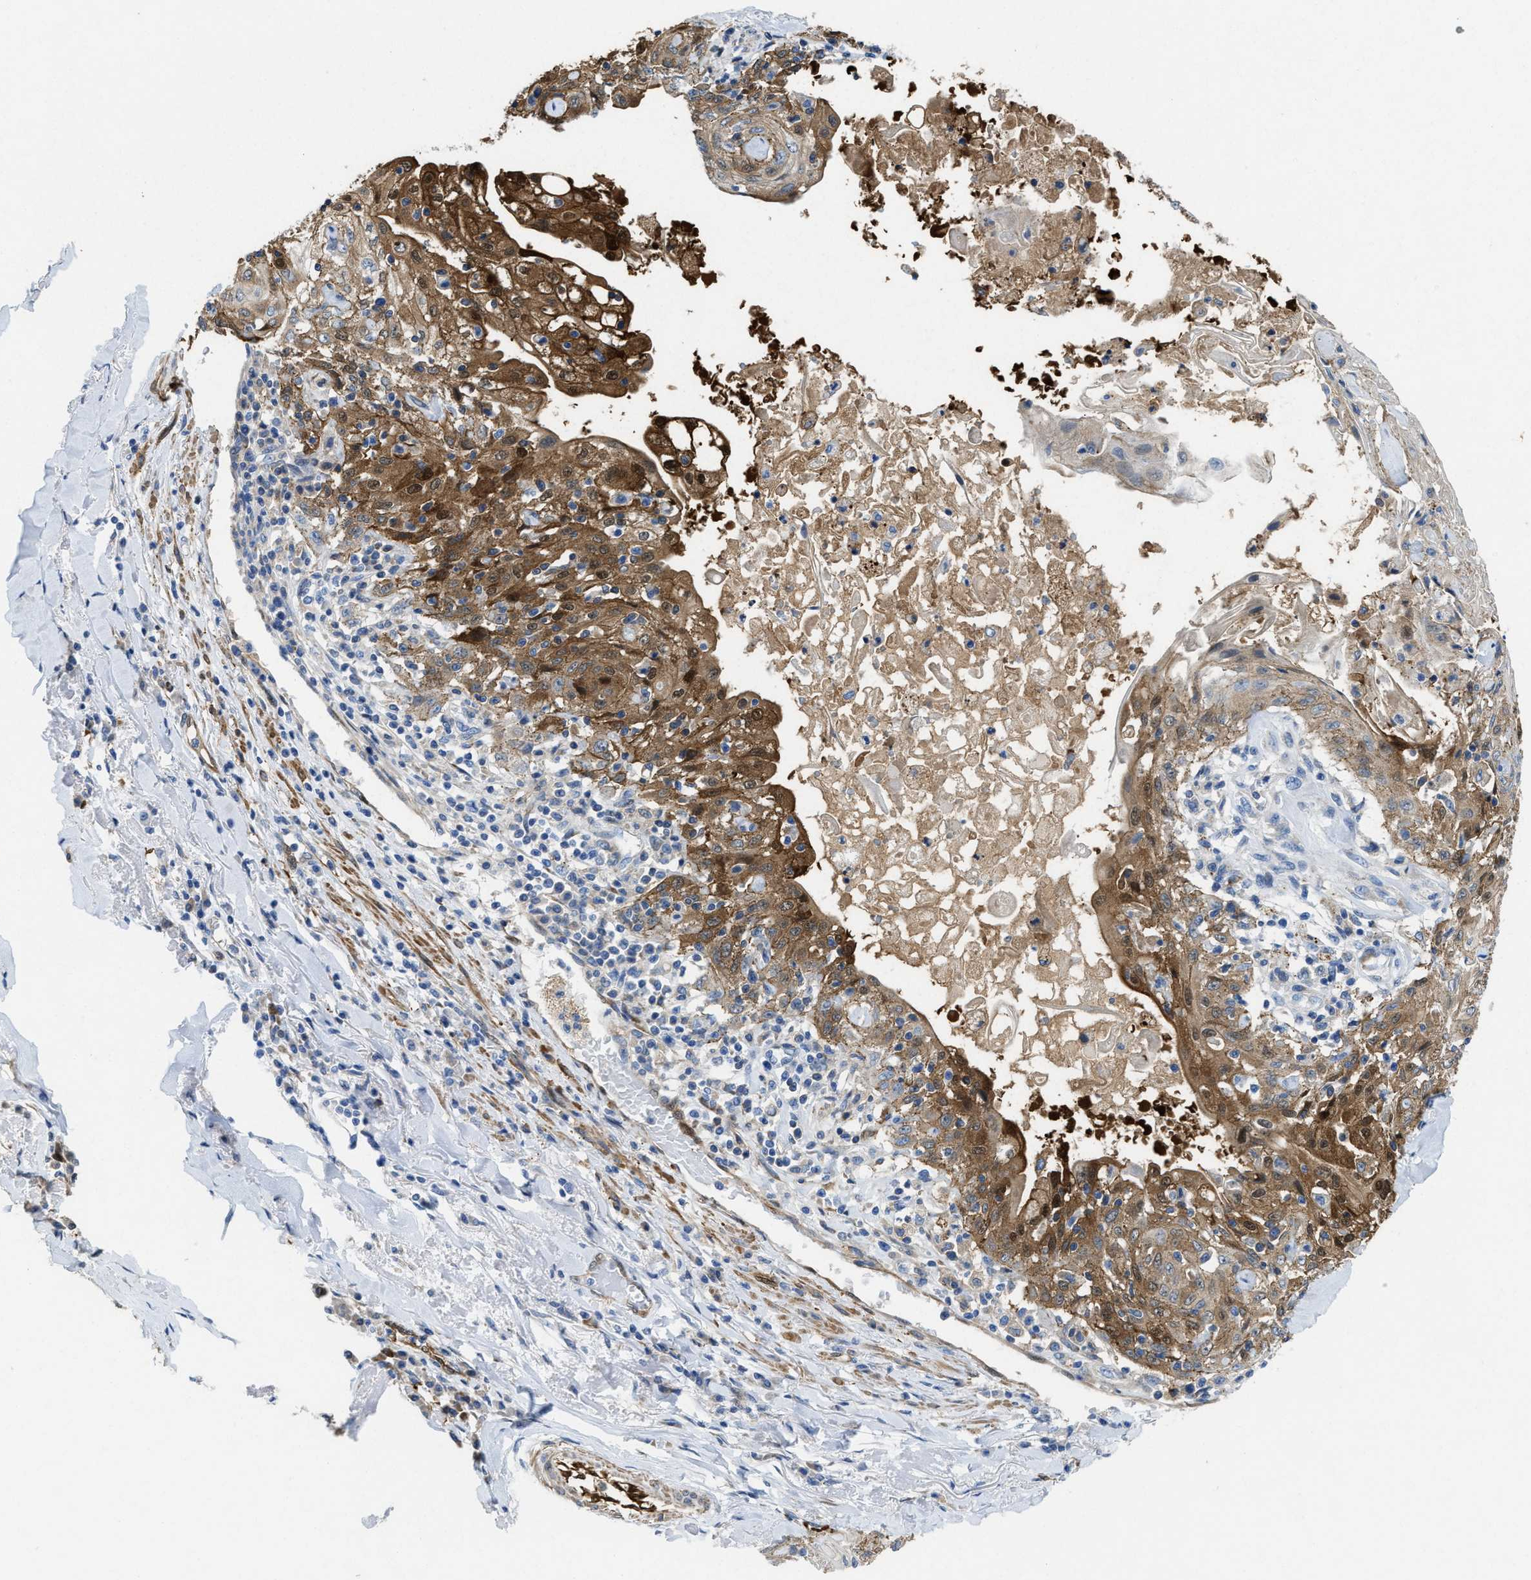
{"staining": {"intensity": "moderate", "quantity": "25%-75%", "location": "cytoplasmic/membranous"}, "tissue": "skin cancer", "cell_type": "Tumor cells", "image_type": "cancer", "snomed": [{"axis": "morphology", "description": "Squamous cell carcinoma, NOS"}, {"axis": "morphology", "description": "Squamous cell carcinoma, metastatic, NOS"}, {"axis": "topography", "description": "Skin"}, {"axis": "topography", "description": "Lymph node"}], "caption": "Brown immunohistochemical staining in human squamous cell carcinoma (skin) shows moderate cytoplasmic/membranous staining in about 25%-75% of tumor cells.", "gene": "ASS1", "patient": {"sex": "male", "age": 75}}